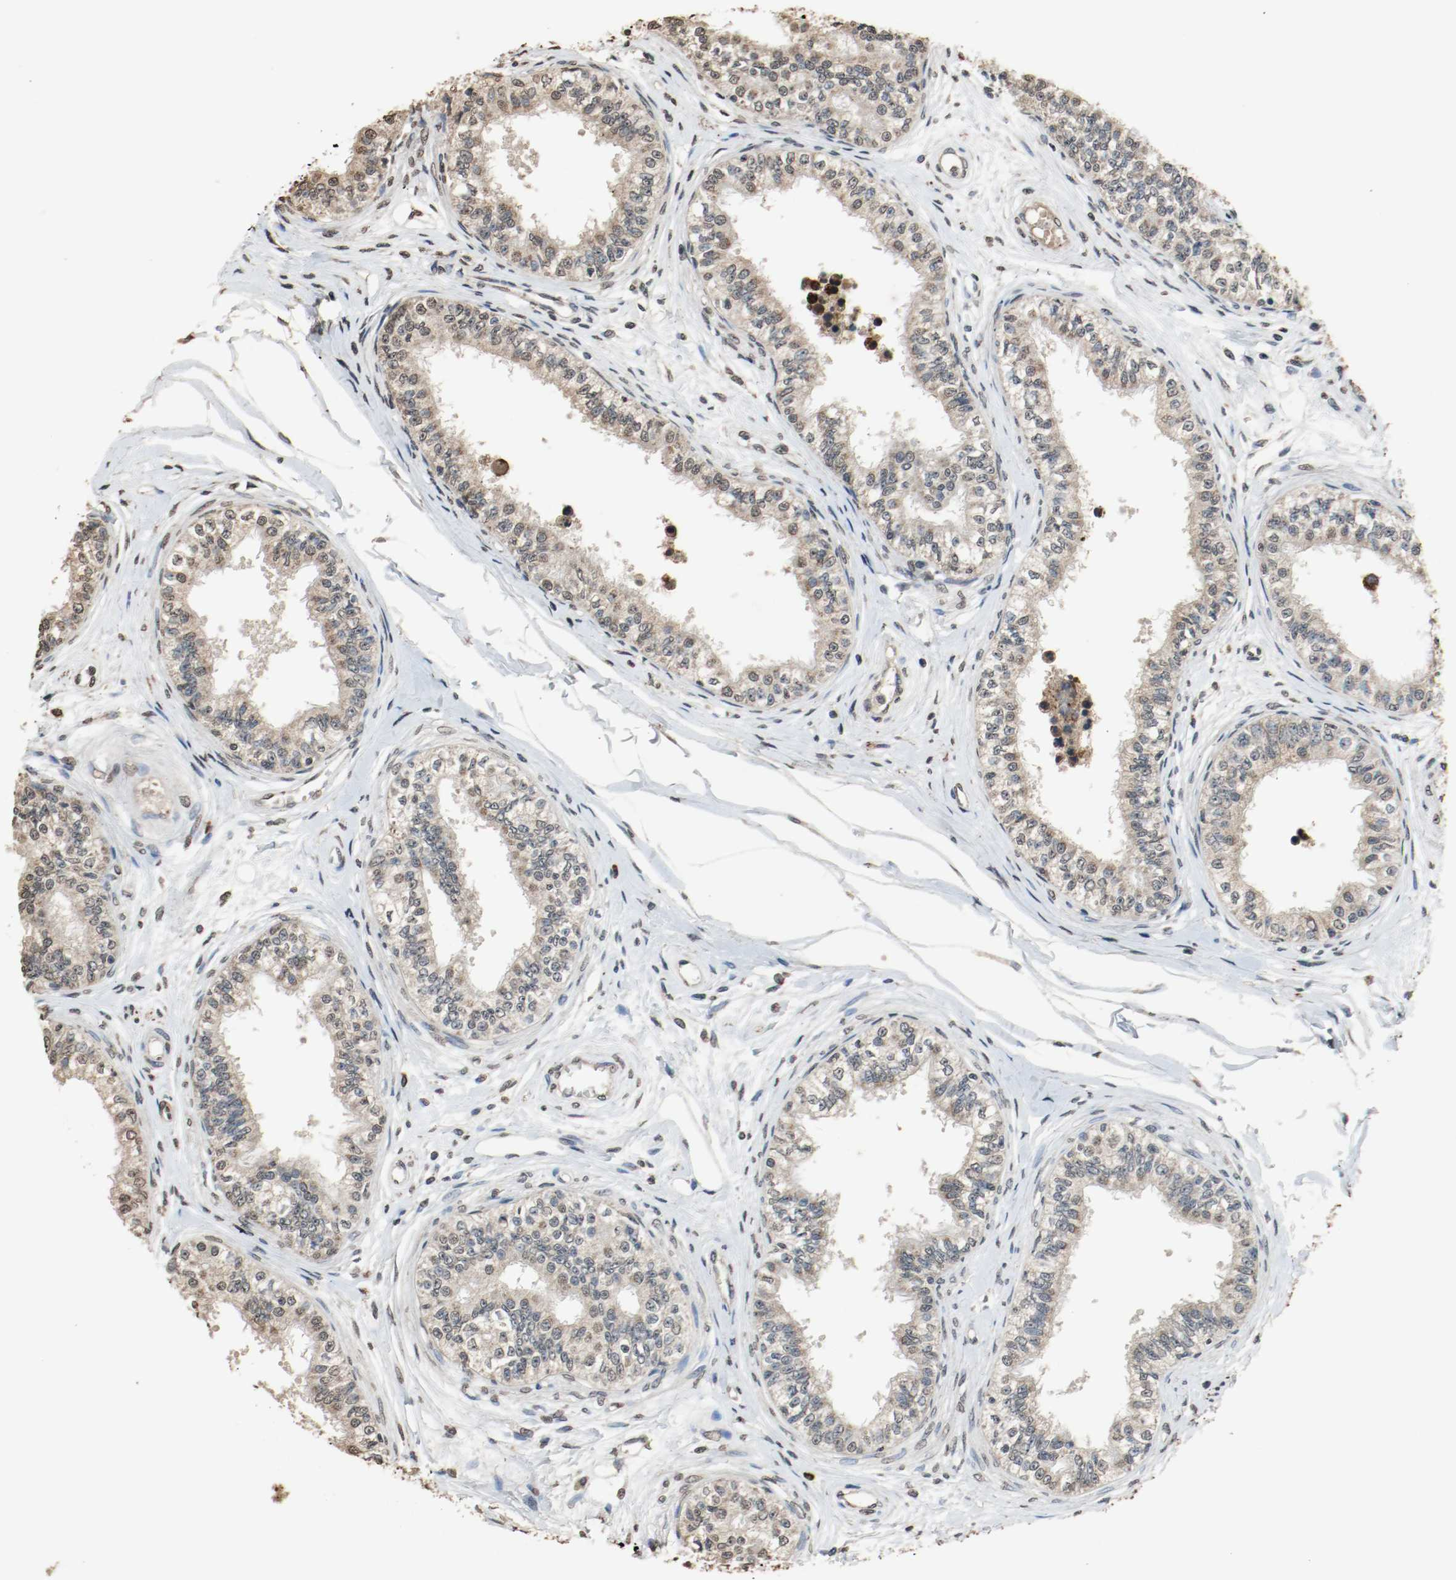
{"staining": {"intensity": "weak", "quantity": "25%-75%", "location": "cytoplasmic/membranous"}, "tissue": "epididymis", "cell_type": "Glandular cells", "image_type": "normal", "snomed": [{"axis": "morphology", "description": "Normal tissue, NOS"}, {"axis": "morphology", "description": "Adenocarcinoma, metastatic, NOS"}, {"axis": "topography", "description": "Testis"}, {"axis": "topography", "description": "Epididymis"}], "caption": "Benign epididymis demonstrates weak cytoplasmic/membranous positivity in about 25%-75% of glandular cells.", "gene": "RTN4", "patient": {"sex": "male", "age": 26}}